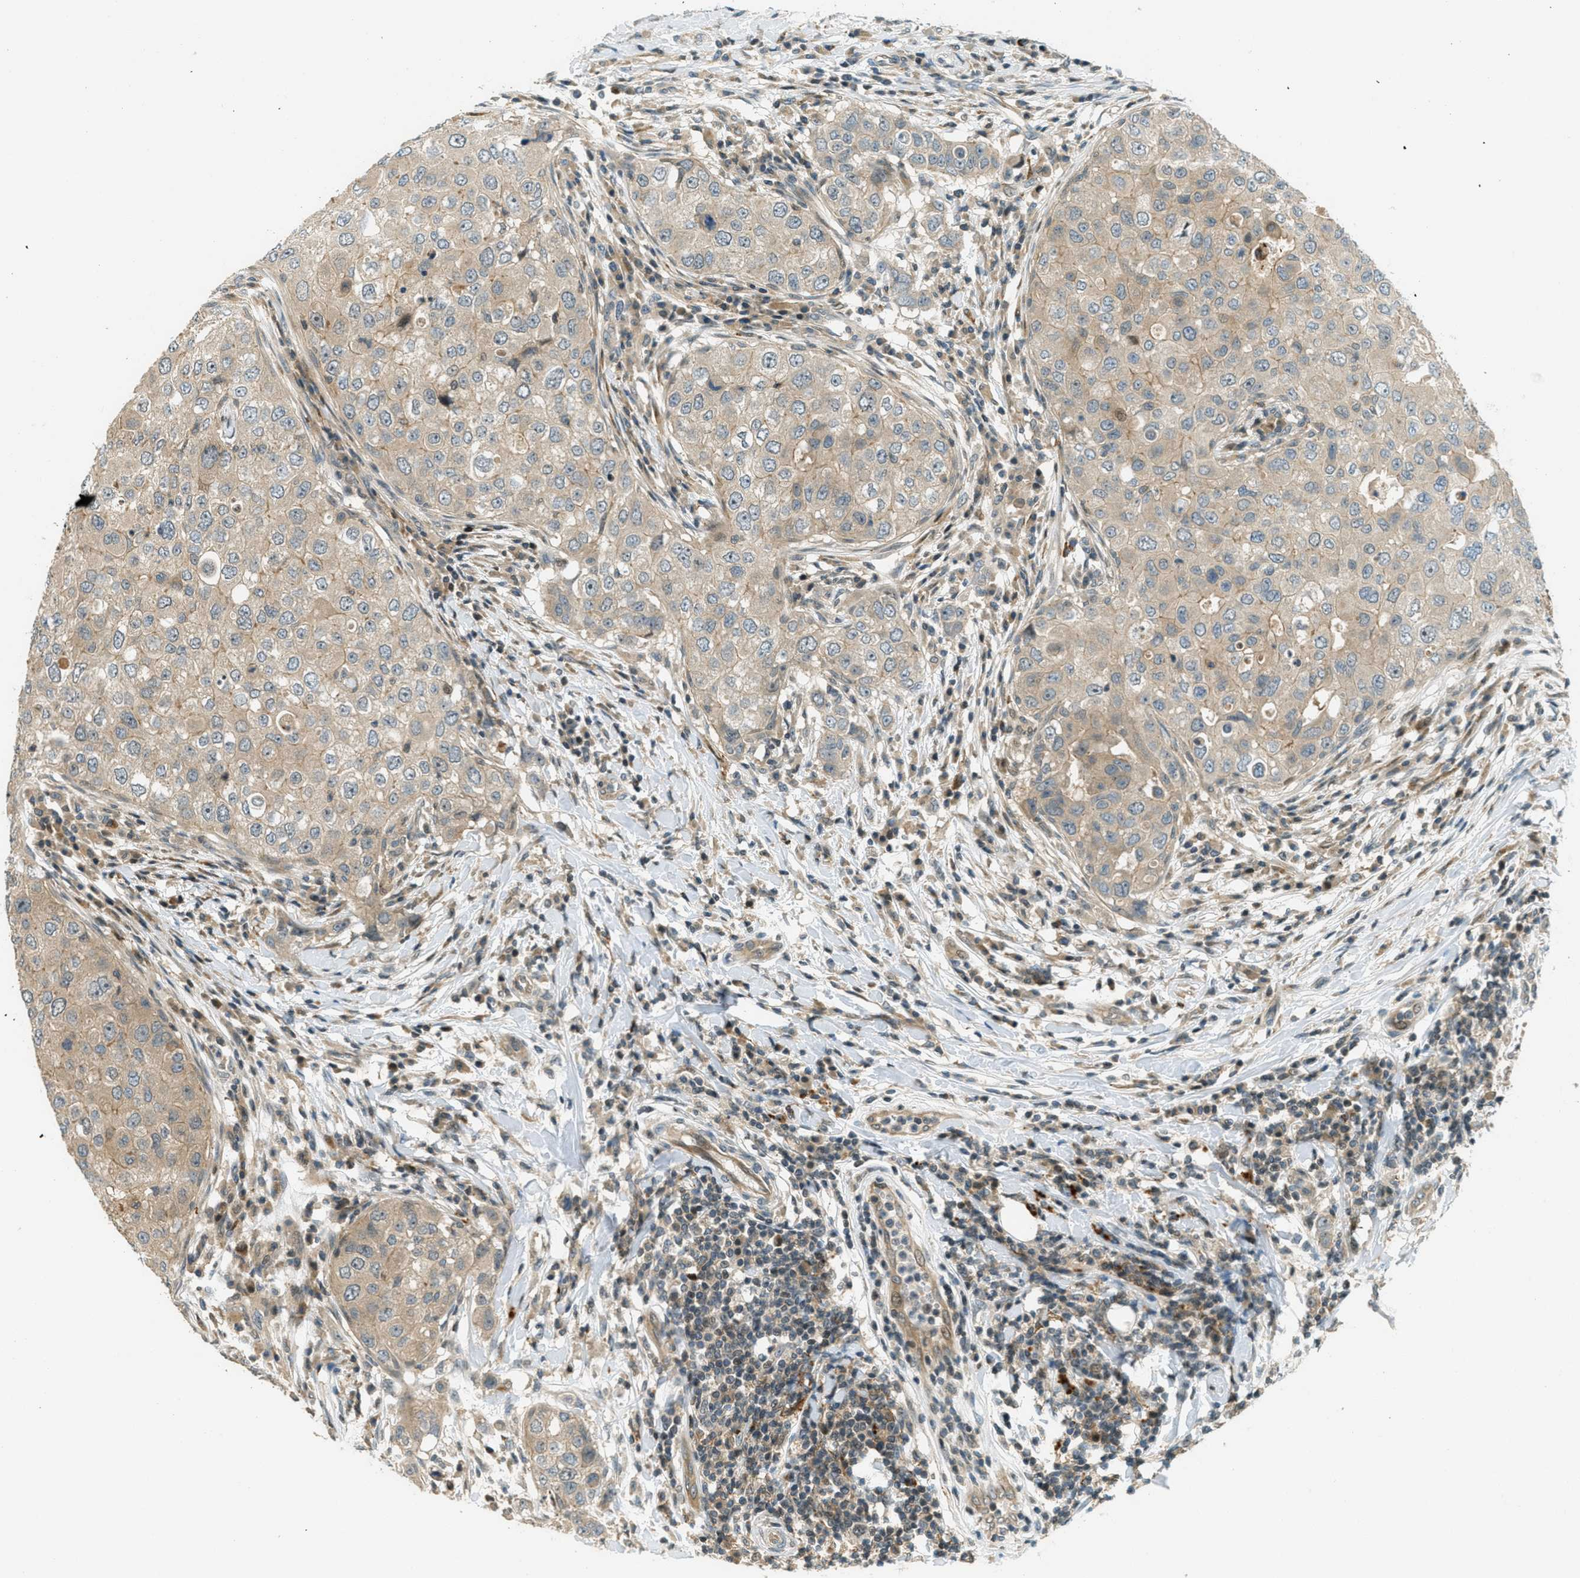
{"staining": {"intensity": "weak", "quantity": "25%-75%", "location": "cytoplasmic/membranous"}, "tissue": "breast cancer", "cell_type": "Tumor cells", "image_type": "cancer", "snomed": [{"axis": "morphology", "description": "Duct carcinoma"}, {"axis": "topography", "description": "Breast"}], "caption": "IHC of breast cancer reveals low levels of weak cytoplasmic/membranous expression in approximately 25%-75% of tumor cells.", "gene": "PTPN23", "patient": {"sex": "female", "age": 27}}